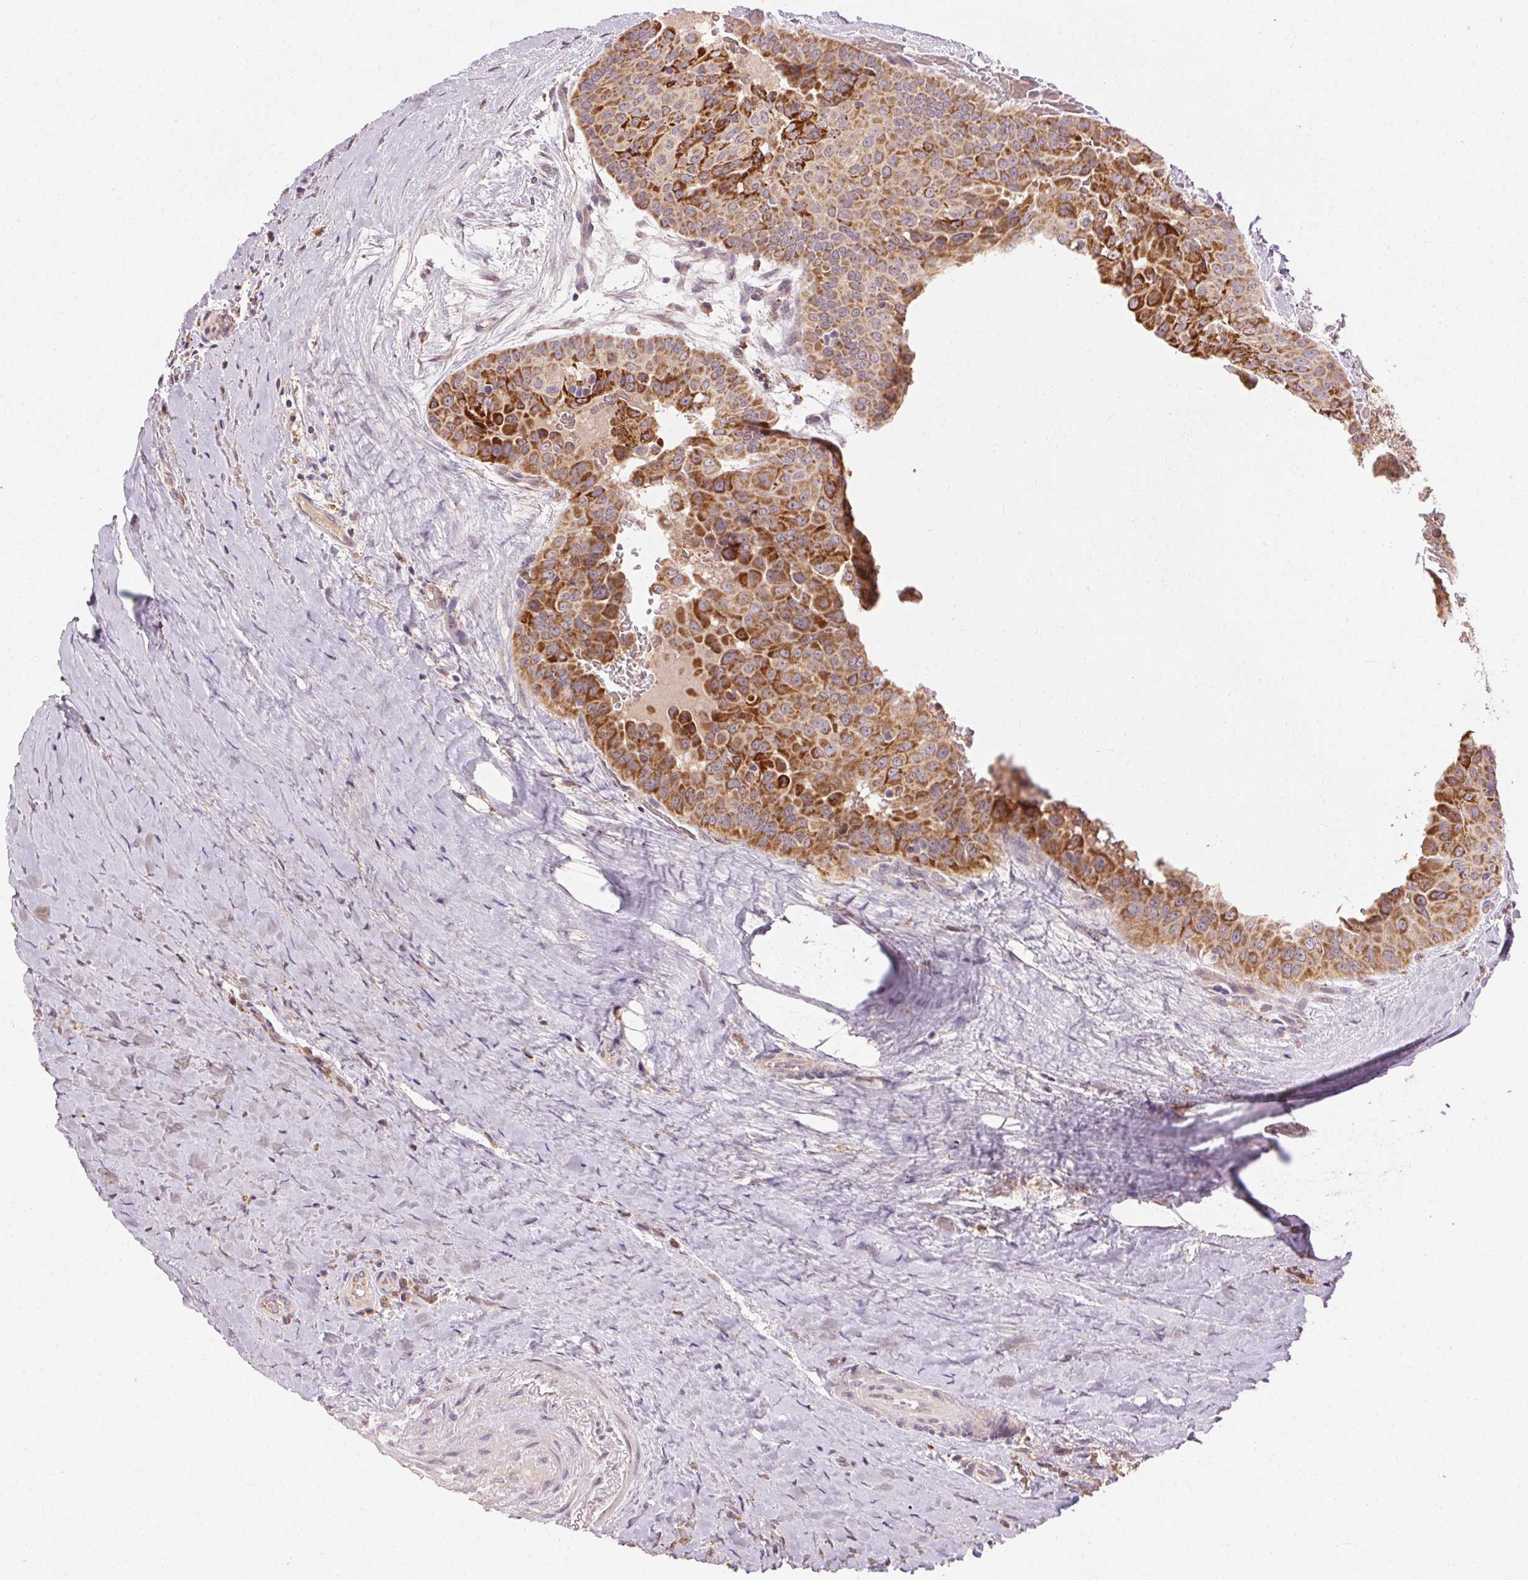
{"staining": {"intensity": "strong", "quantity": ">75%", "location": "cytoplasmic/membranous"}, "tissue": "thyroid cancer", "cell_type": "Tumor cells", "image_type": "cancer", "snomed": [{"axis": "morphology", "description": "Papillary adenocarcinoma, NOS"}, {"axis": "morphology", "description": "Papillary adenoma metastatic"}, {"axis": "topography", "description": "Thyroid gland"}], "caption": "High-power microscopy captured an immunohistochemistry (IHC) image of thyroid papillary adenoma metastatic, revealing strong cytoplasmic/membranous positivity in approximately >75% of tumor cells.", "gene": "REP15", "patient": {"sex": "female", "age": 50}}